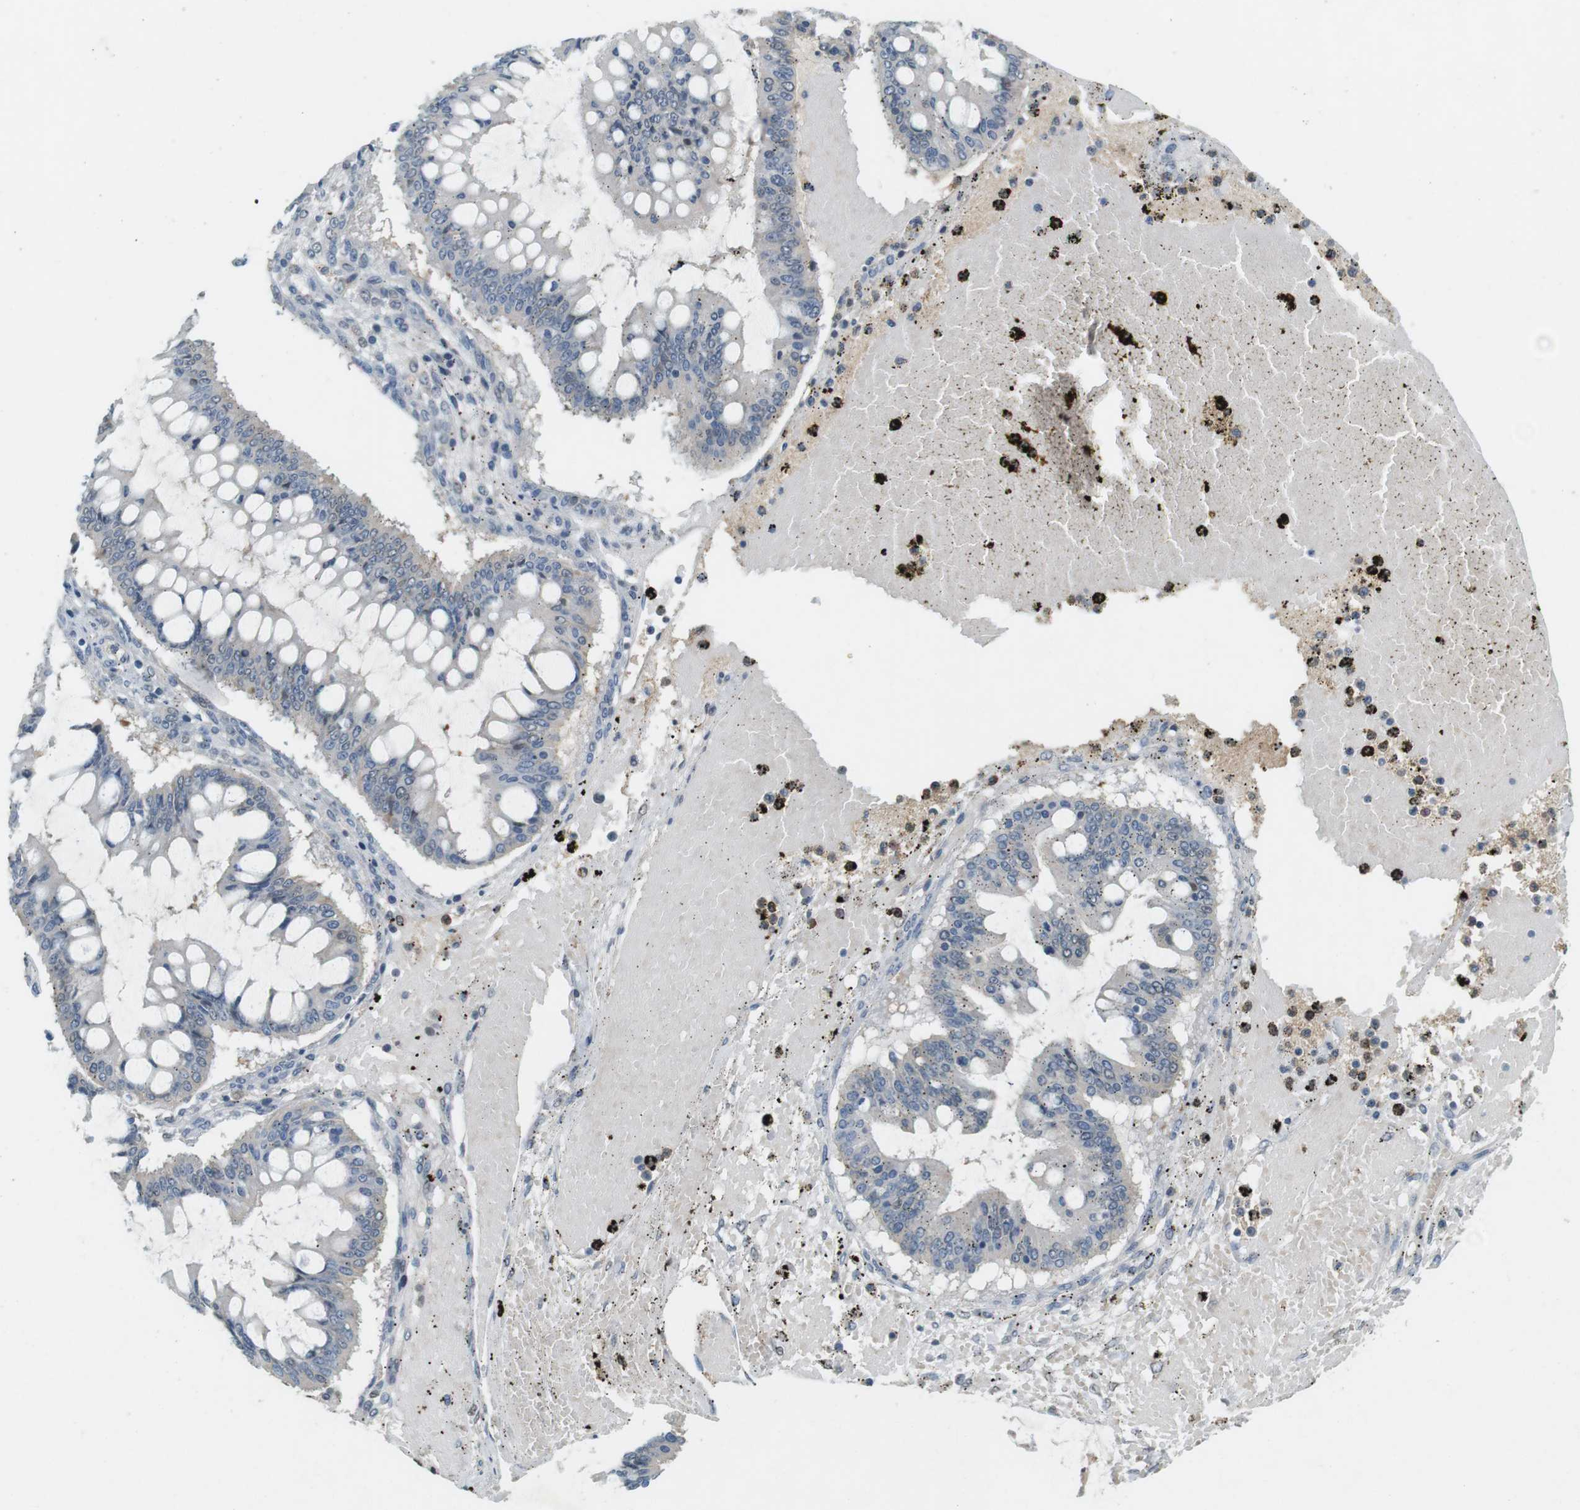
{"staining": {"intensity": "negative", "quantity": "none", "location": "none"}, "tissue": "ovarian cancer", "cell_type": "Tumor cells", "image_type": "cancer", "snomed": [{"axis": "morphology", "description": "Cystadenocarcinoma, mucinous, NOS"}, {"axis": "topography", "description": "Ovary"}], "caption": "A high-resolution image shows immunohistochemistry (IHC) staining of ovarian cancer (mucinous cystadenocarcinoma), which demonstrates no significant expression in tumor cells. (Brightfield microscopy of DAB immunohistochemistry (IHC) at high magnification).", "gene": "CDK14", "patient": {"sex": "female", "age": 73}}